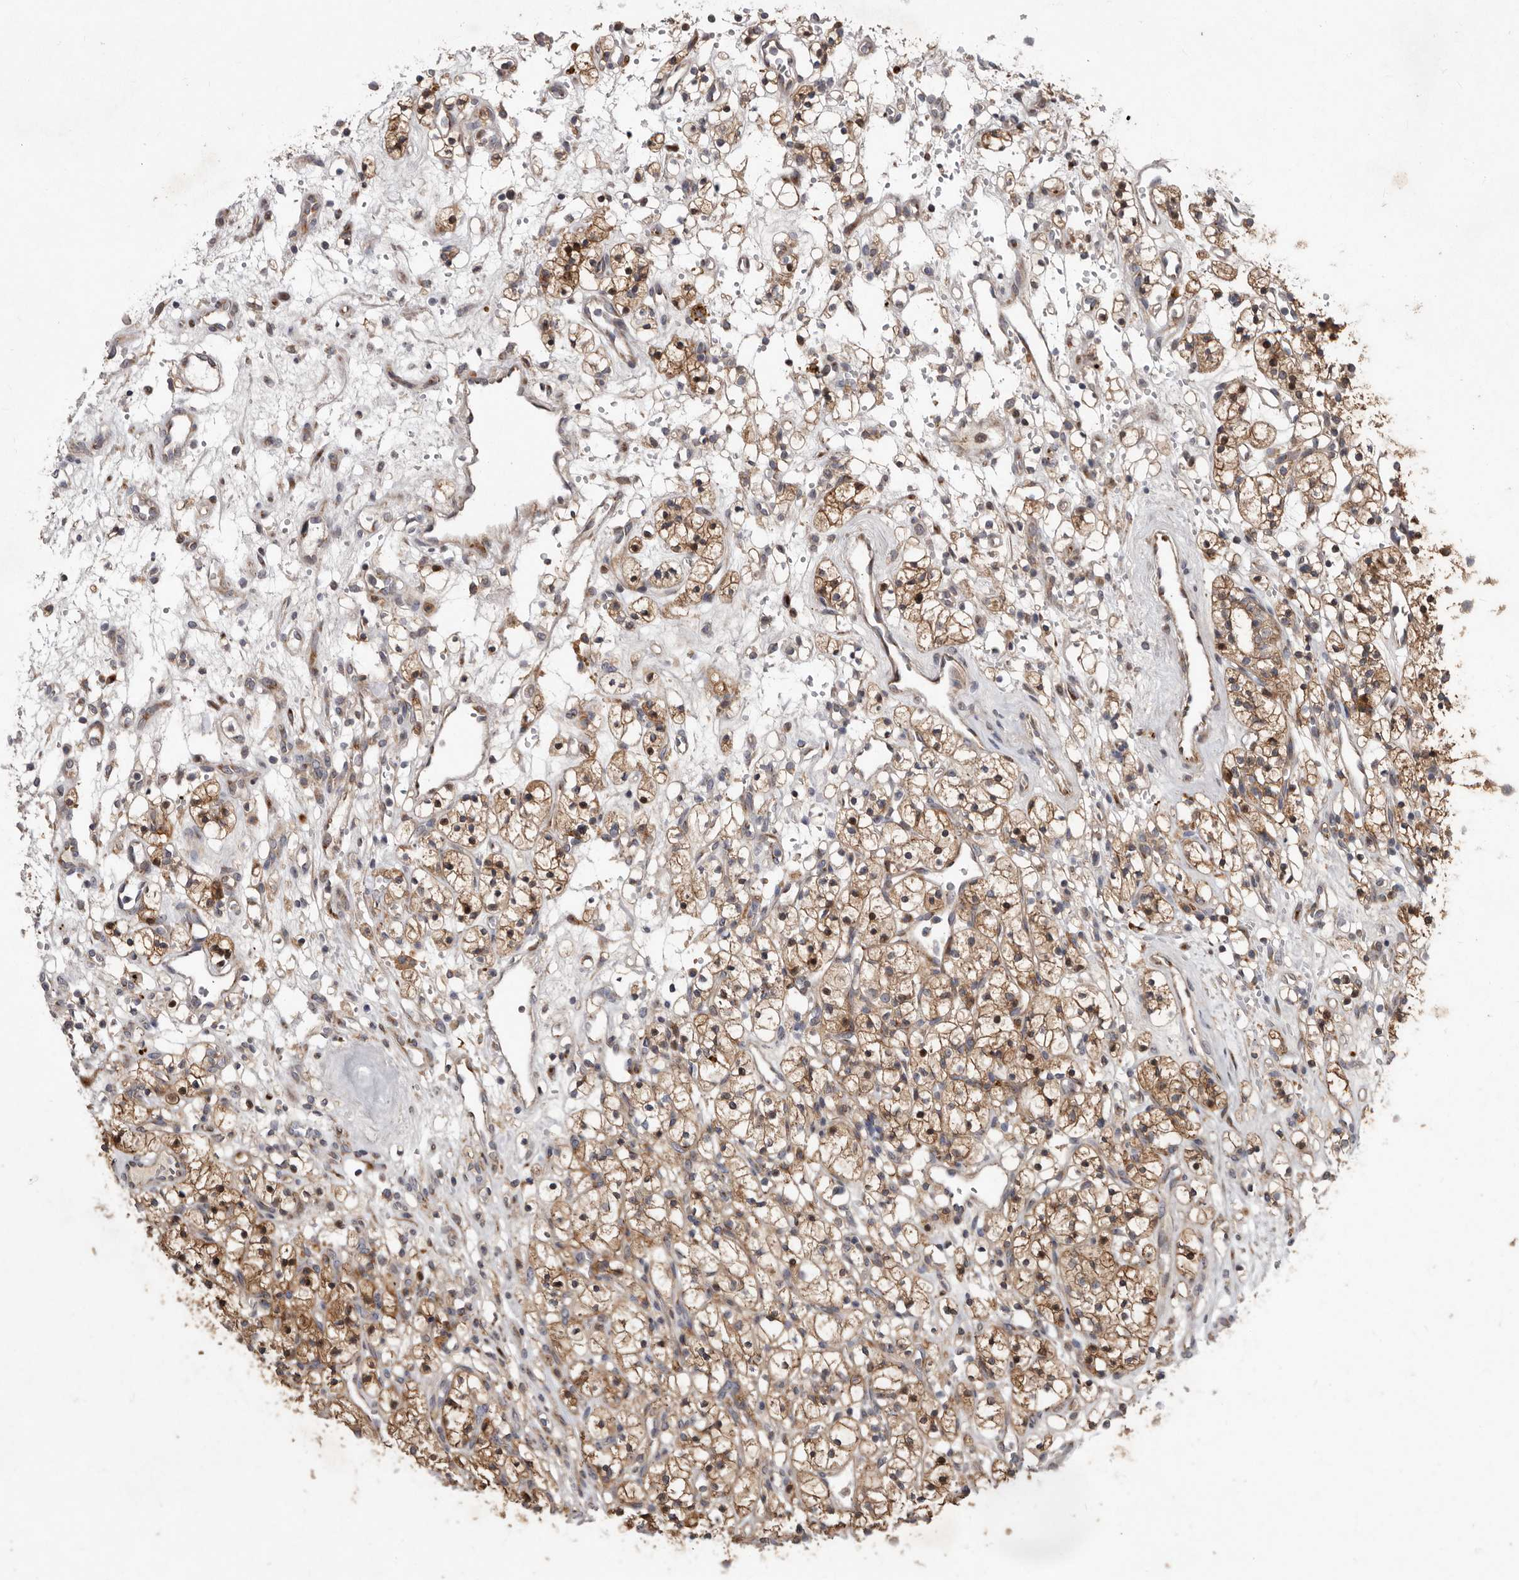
{"staining": {"intensity": "moderate", "quantity": ">75%", "location": "cytoplasmic/membranous"}, "tissue": "renal cancer", "cell_type": "Tumor cells", "image_type": "cancer", "snomed": [{"axis": "morphology", "description": "Adenocarcinoma, NOS"}, {"axis": "topography", "description": "Kidney"}], "caption": "A photomicrograph showing moderate cytoplasmic/membranous staining in about >75% of tumor cells in renal adenocarcinoma, as visualized by brown immunohistochemical staining.", "gene": "FLAD1", "patient": {"sex": "female", "age": 57}}